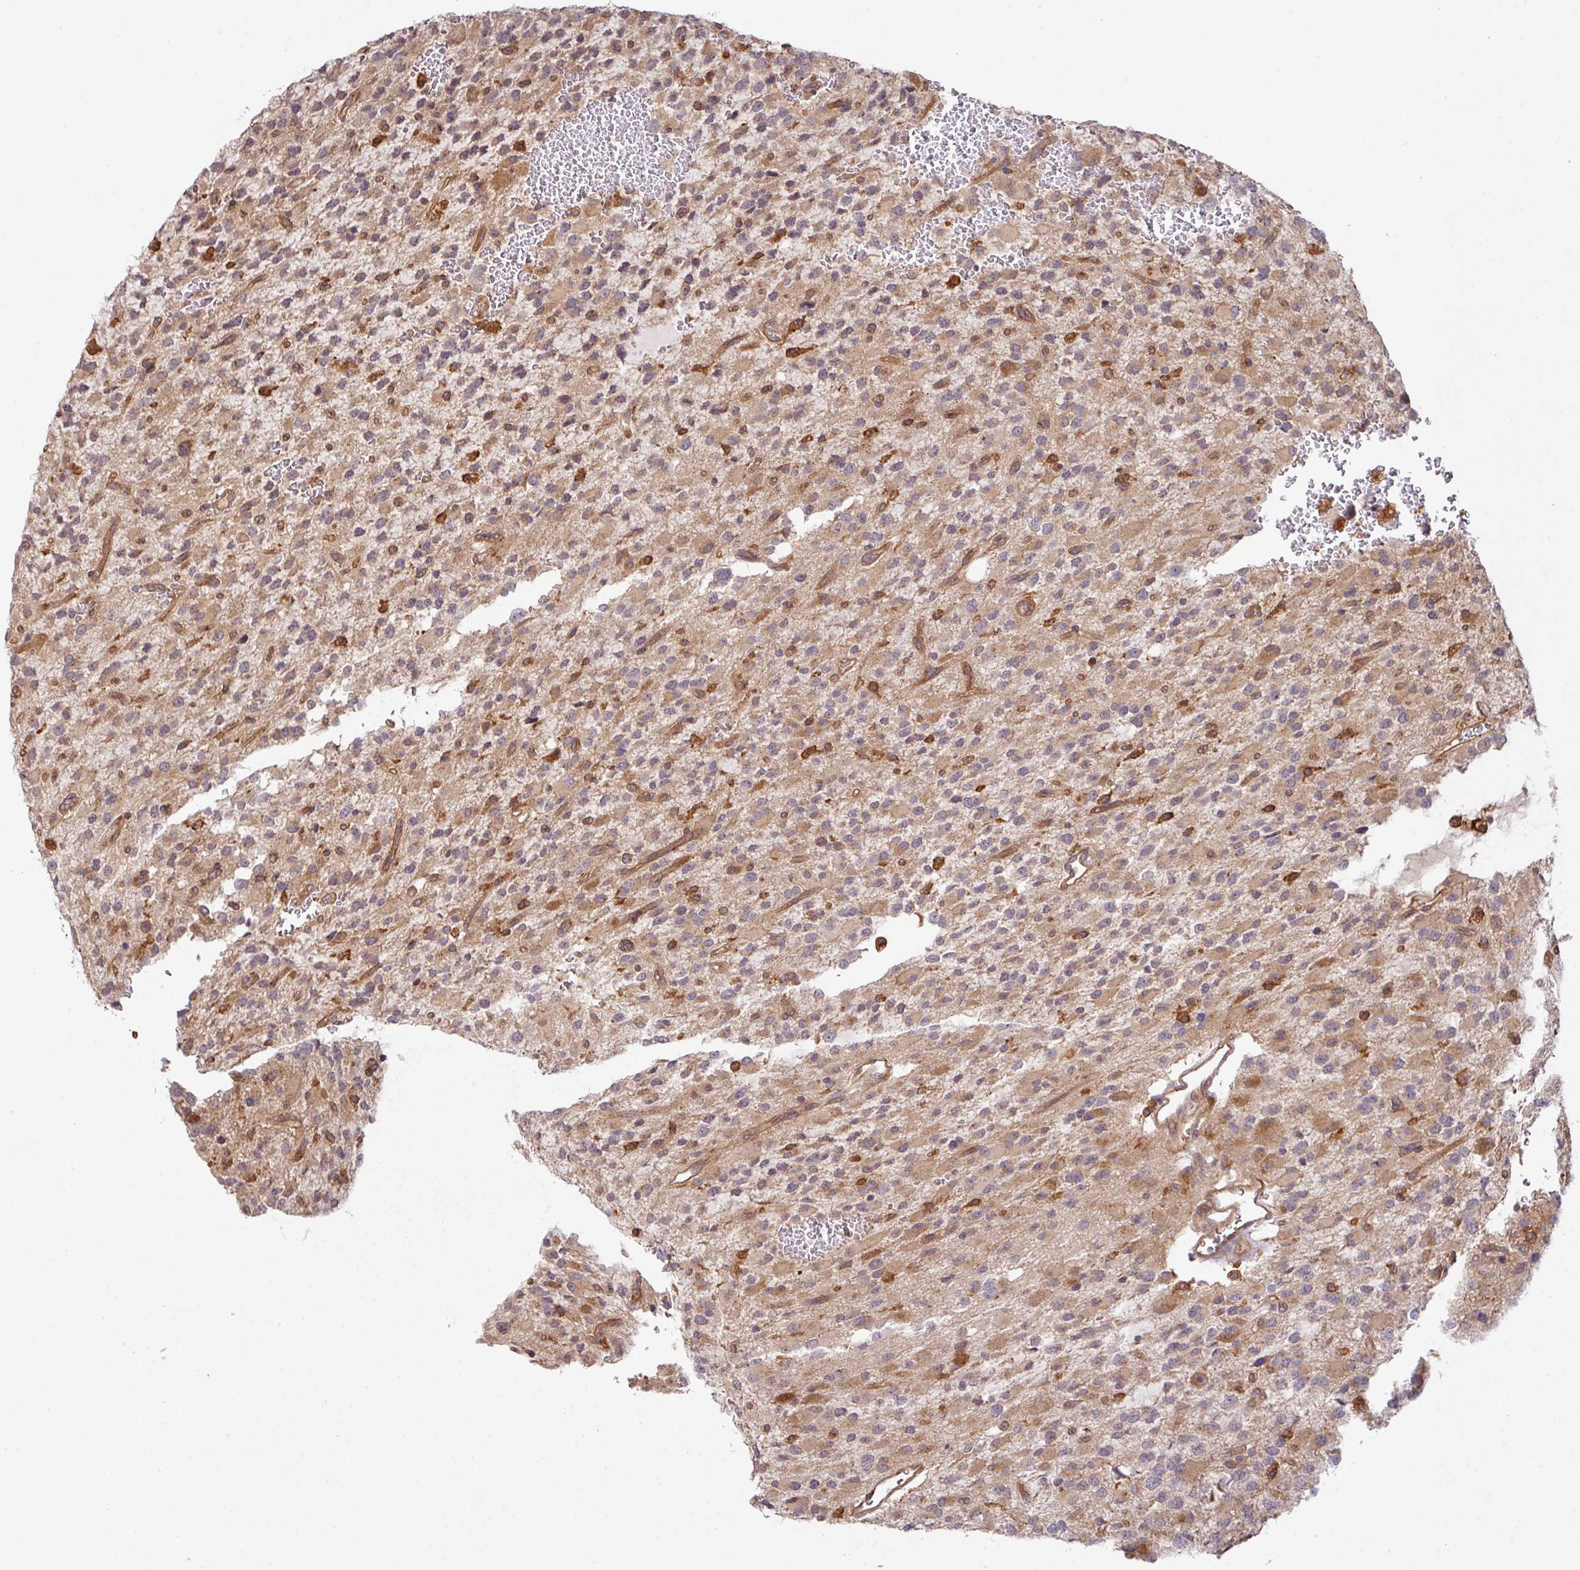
{"staining": {"intensity": "moderate", "quantity": "25%-75%", "location": "cytoplasmic/membranous"}, "tissue": "glioma", "cell_type": "Tumor cells", "image_type": "cancer", "snomed": [{"axis": "morphology", "description": "Glioma, malignant, High grade"}, {"axis": "topography", "description": "Brain"}], "caption": "A photomicrograph of human malignant high-grade glioma stained for a protein exhibits moderate cytoplasmic/membranous brown staining in tumor cells.", "gene": "CYFIP2", "patient": {"sex": "male", "age": 34}}